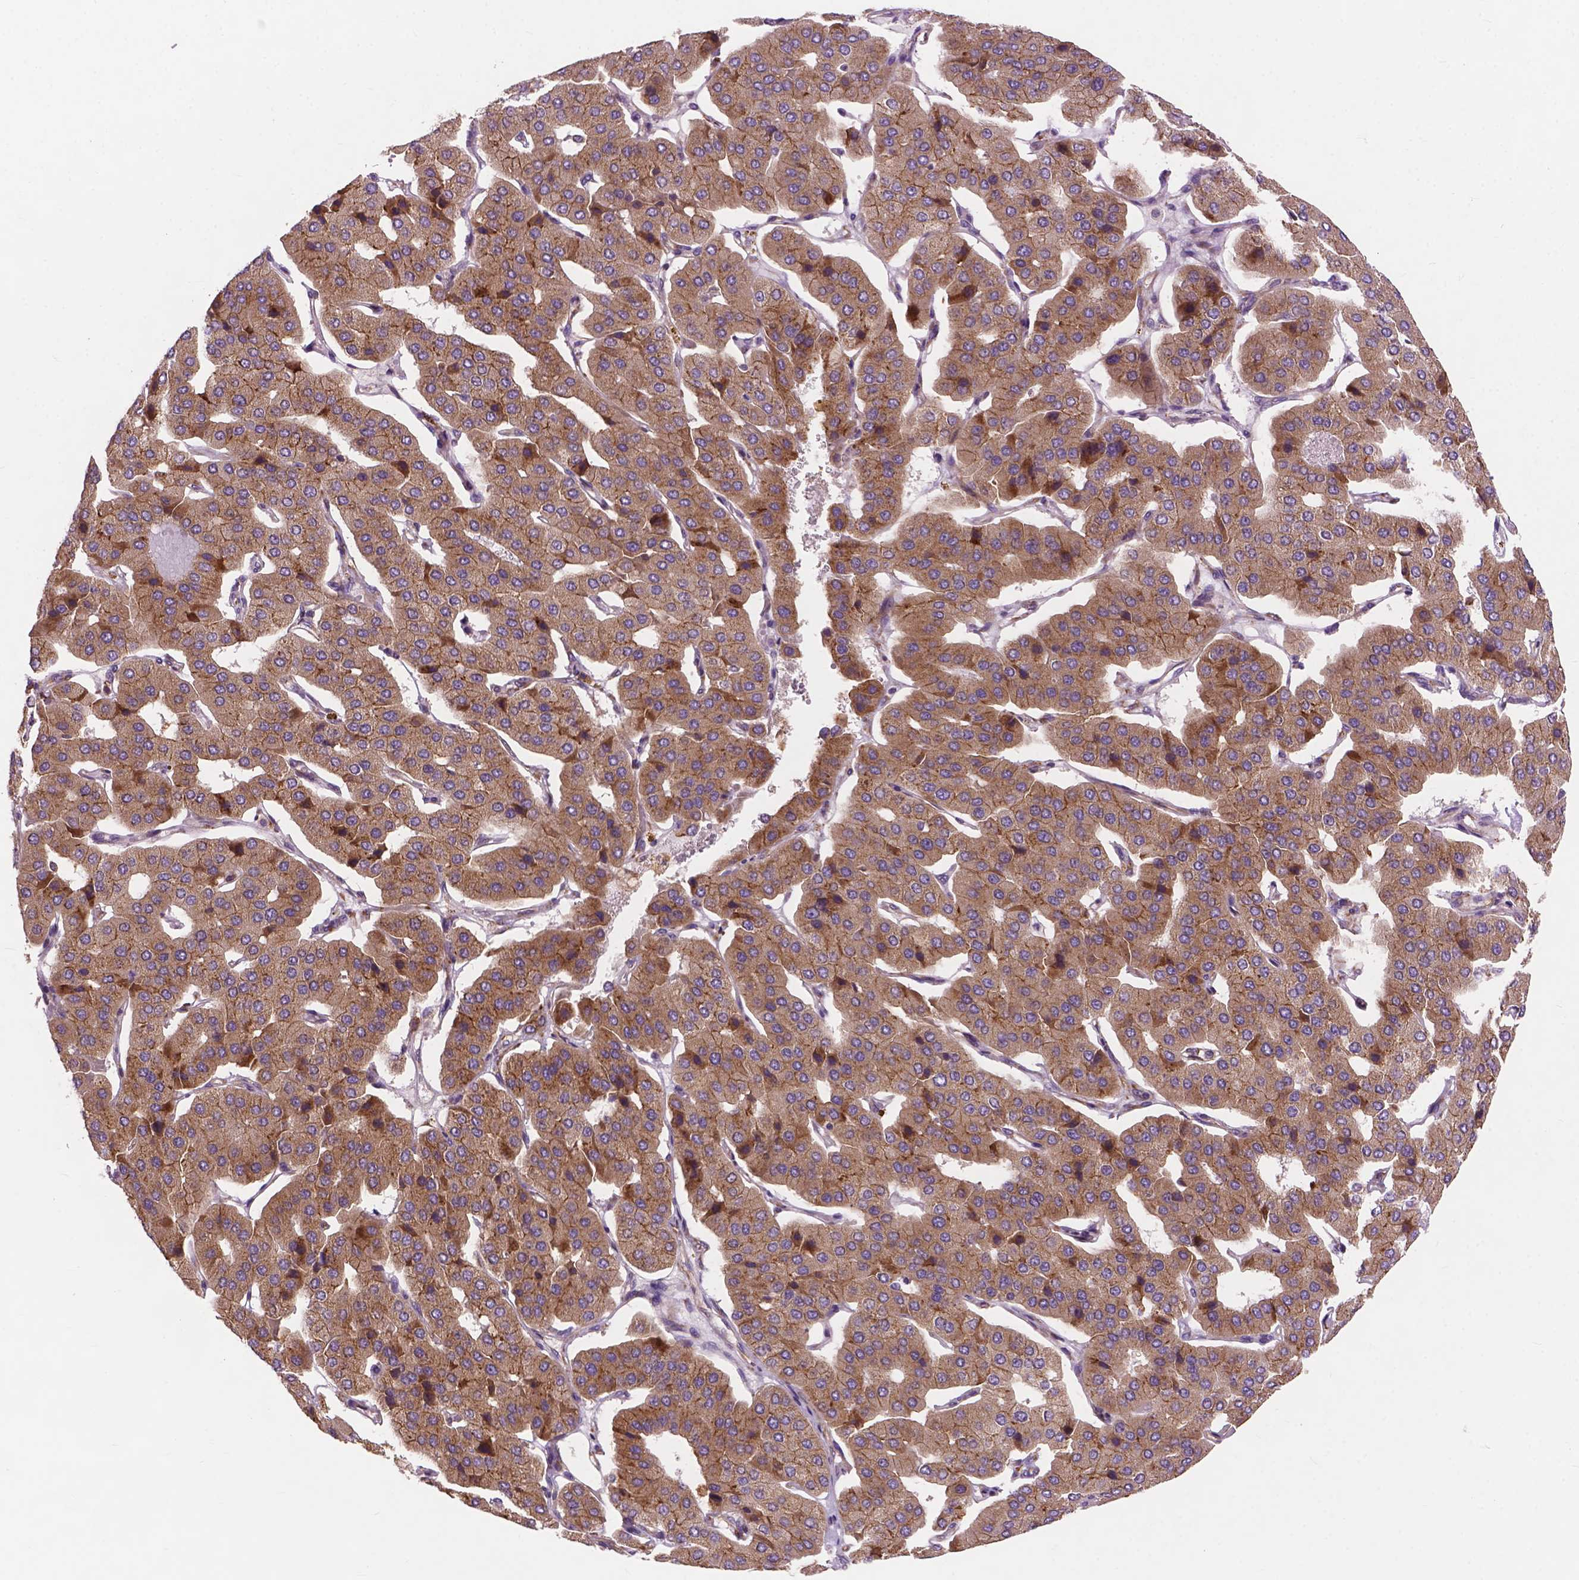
{"staining": {"intensity": "moderate", "quantity": "<25%", "location": "cytoplasmic/membranous"}, "tissue": "parathyroid gland", "cell_type": "Glandular cells", "image_type": "normal", "snomed": [{"axis": "morphology", "description": "Normal tissue, NOS"}, {"axis": "morphology", "description": "Adenoma, NOS"}, {"axis": "topography", "description": "Parathyroid gland"}], "caption": "Glandular cells demonstrate moderate cytoplasmic/membranous staining in about <25% of cells in unremarkable parathyroid gland.", "gene": "RPL37A", "patient": {"sex": "female", "age": 86}}